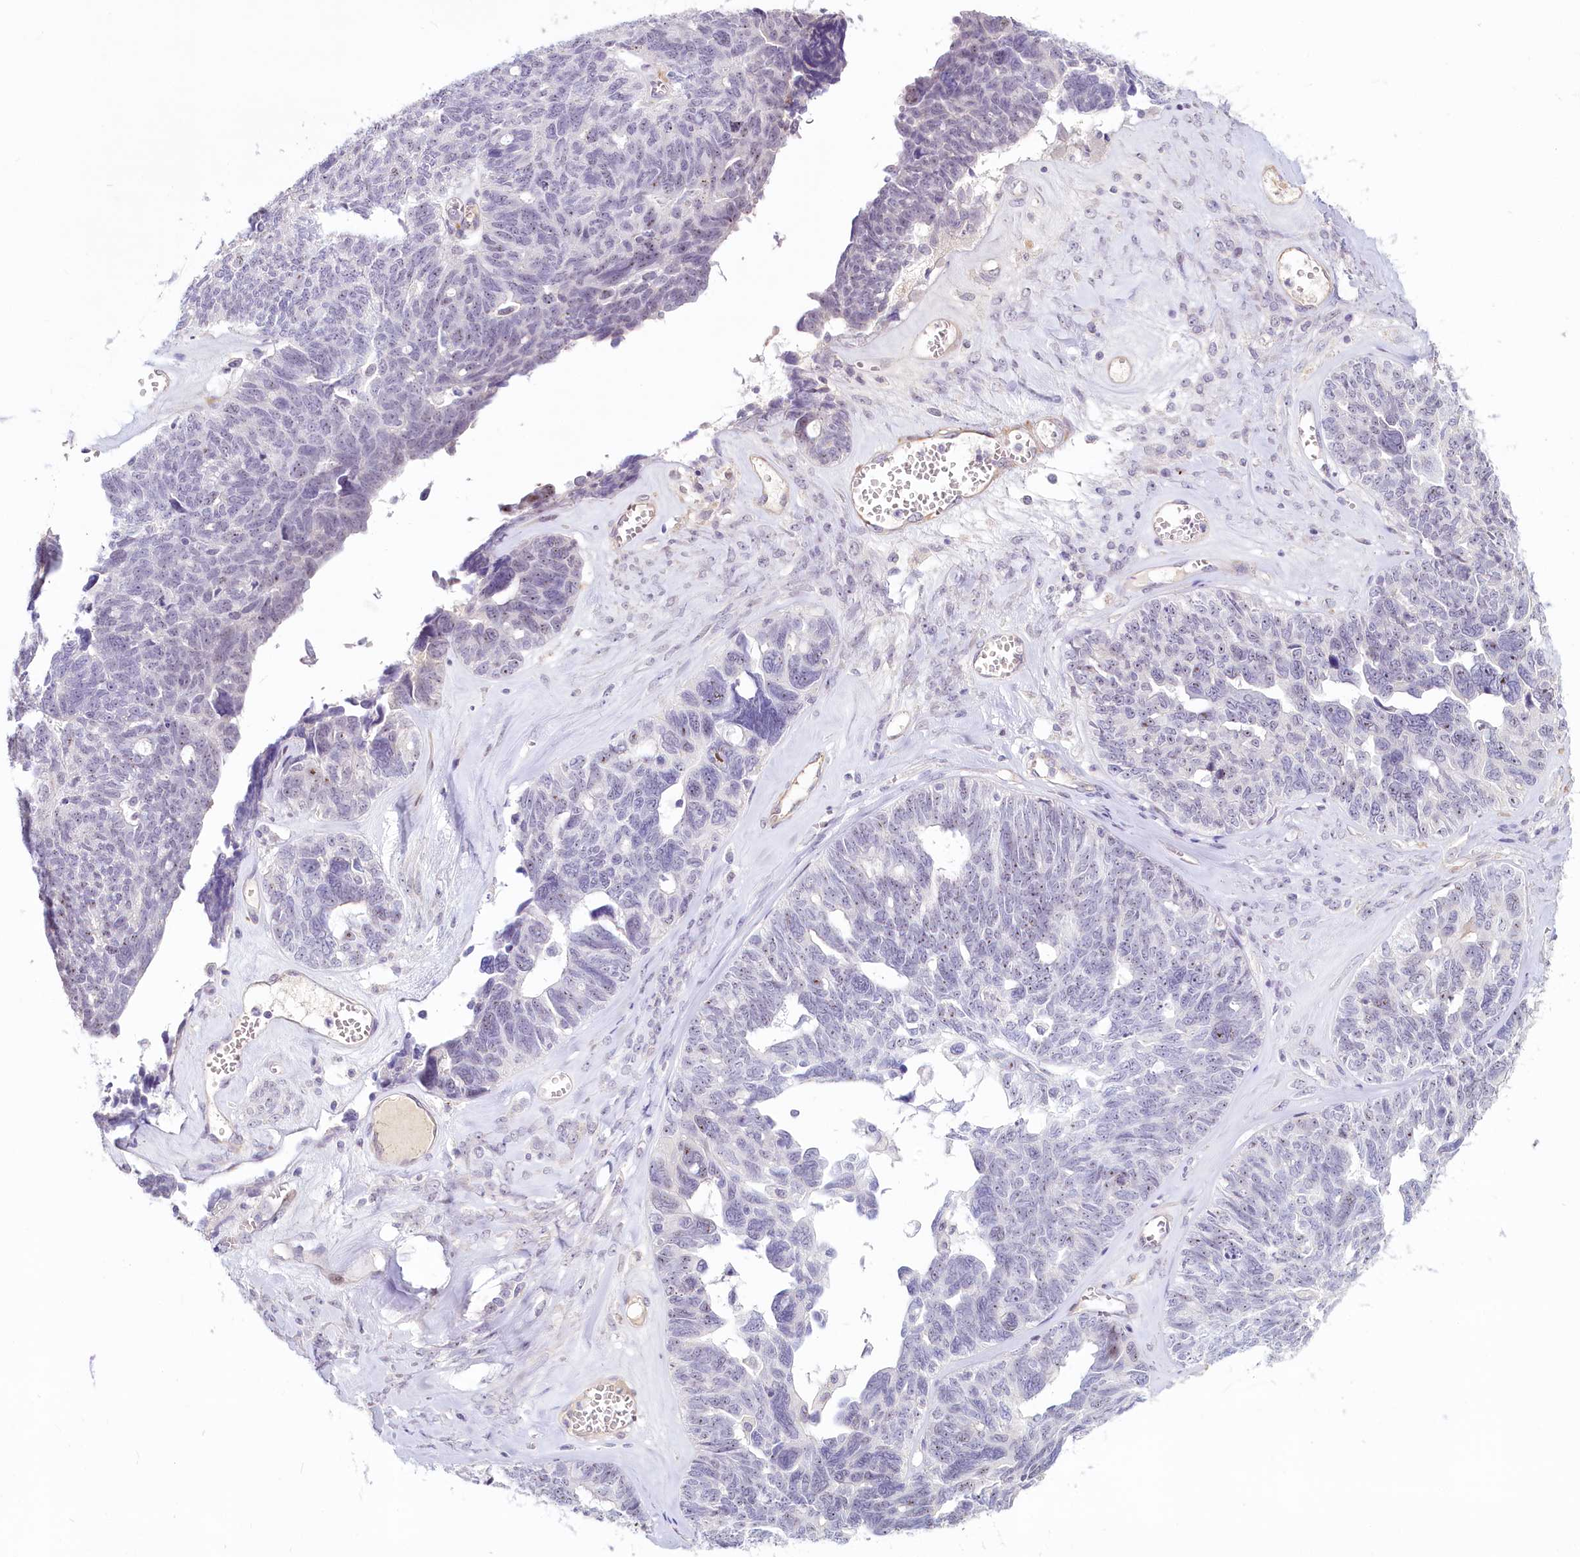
{"staining": {"intensity": "negative", "quantity": "none", "location": "none"}, "tissue": "ovarian cancer", "cell_type": "Tumor cells", "image_type": "cancer", "snomed": [{"axis": "morphology", "description": "Cystadenocarcinoma, serous, NOS"}, {"axis": "topography", "description": "Ovary"}], "caption": "This is an IHC histopathology image of ovarian serous cystadenocarcinoma. There is no positivity in tumor cells.", "gene": "PROCR", "patient": {"sex": "female", "age": 79}}